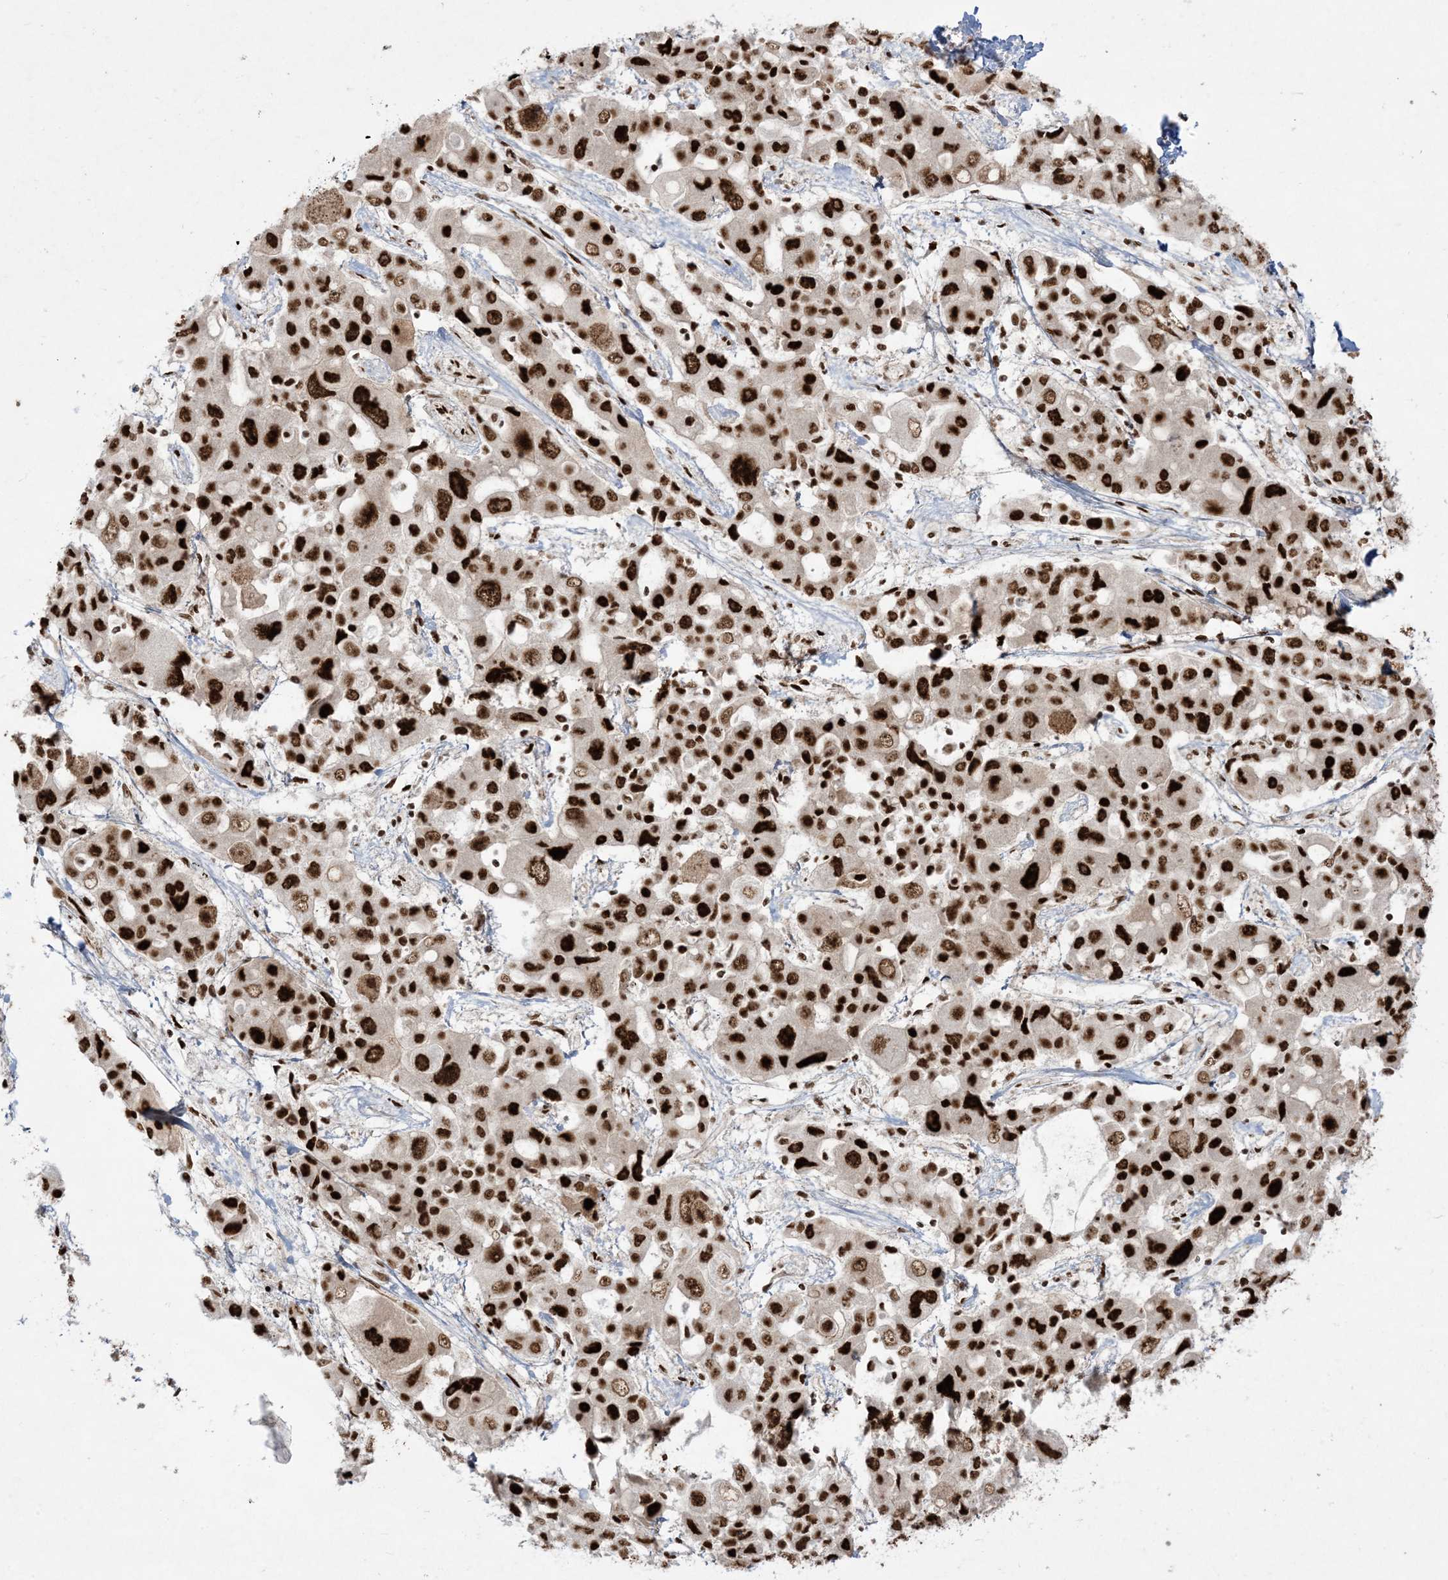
{"staining": {"intensity": "strong", "quantity": ">75%", "location": "nuclear"}, "tissue": "liver cancer", "cell_type": "Tumor cells", "image_type": "cancer", "snomed": [{"axis": "morphology", "description": "Cholangiocarcinoma"}, {"axis": "topography", "description": "Liver"}], "caption": "Liver cancer (cholangiocarcinoma) stained with a protein marker displays strong staining in tumor cells.", "gene": "RBM10", "patient": {"sex": "male", "age": 67}}